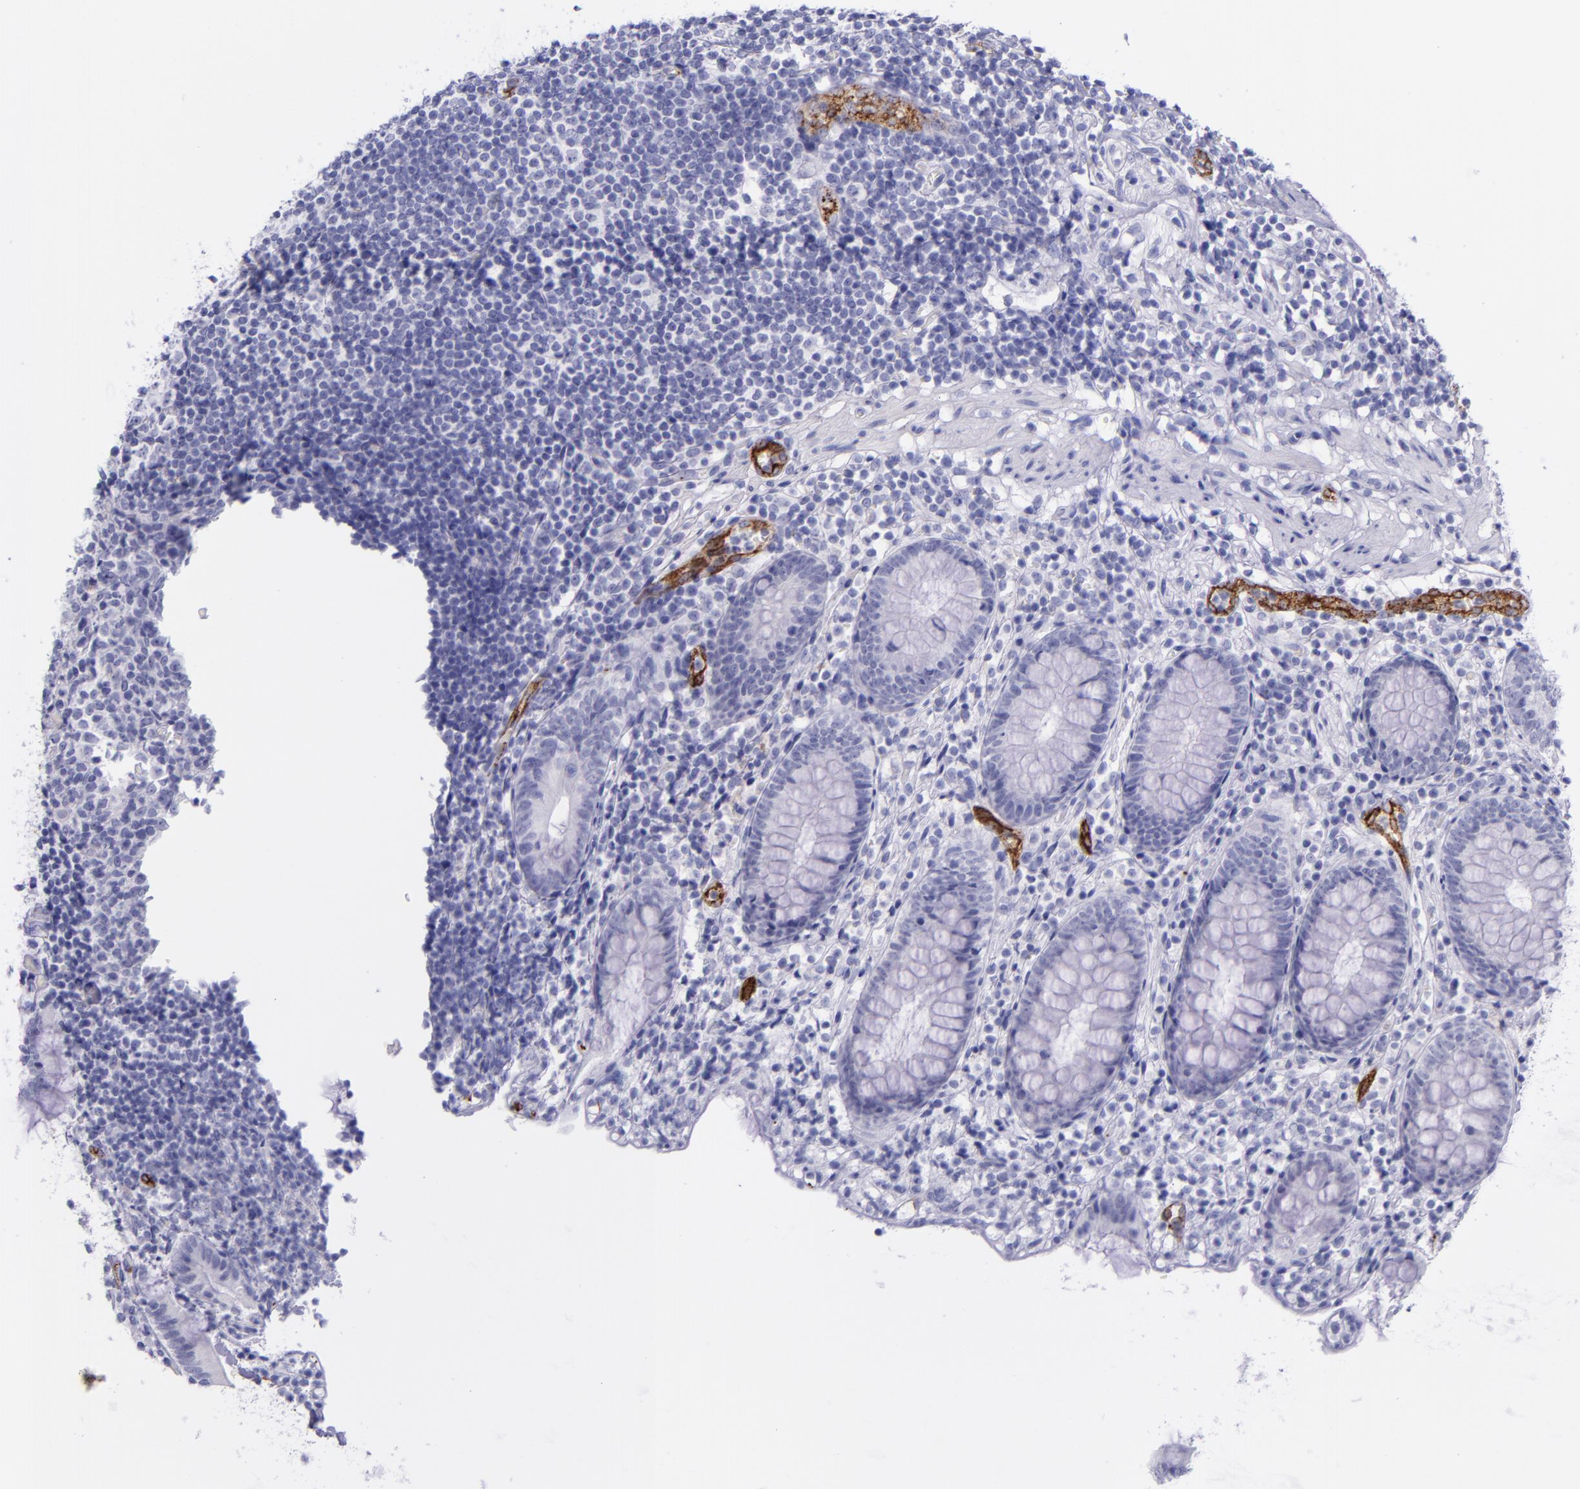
{"staining": {"intensity": "negative", "quantity": "none", "location": "none"}, "tissue": "appendix", "cell_type": "Glandular cells", "image_type": "normal", "snomed": [{"axis": "morphology", "description": "Normal tissue, NOS"}, {"axis": "topography", "description": "Appendix"}], "caption": "A photomicrograph of appendix stained for a protein shows no brown staining in glandular cells. (DAB immunohistochemistry visualized using brightfield microscopy, high magnification).", "gene": "SELE", "patient": {"sex": "male", "age": 38}}